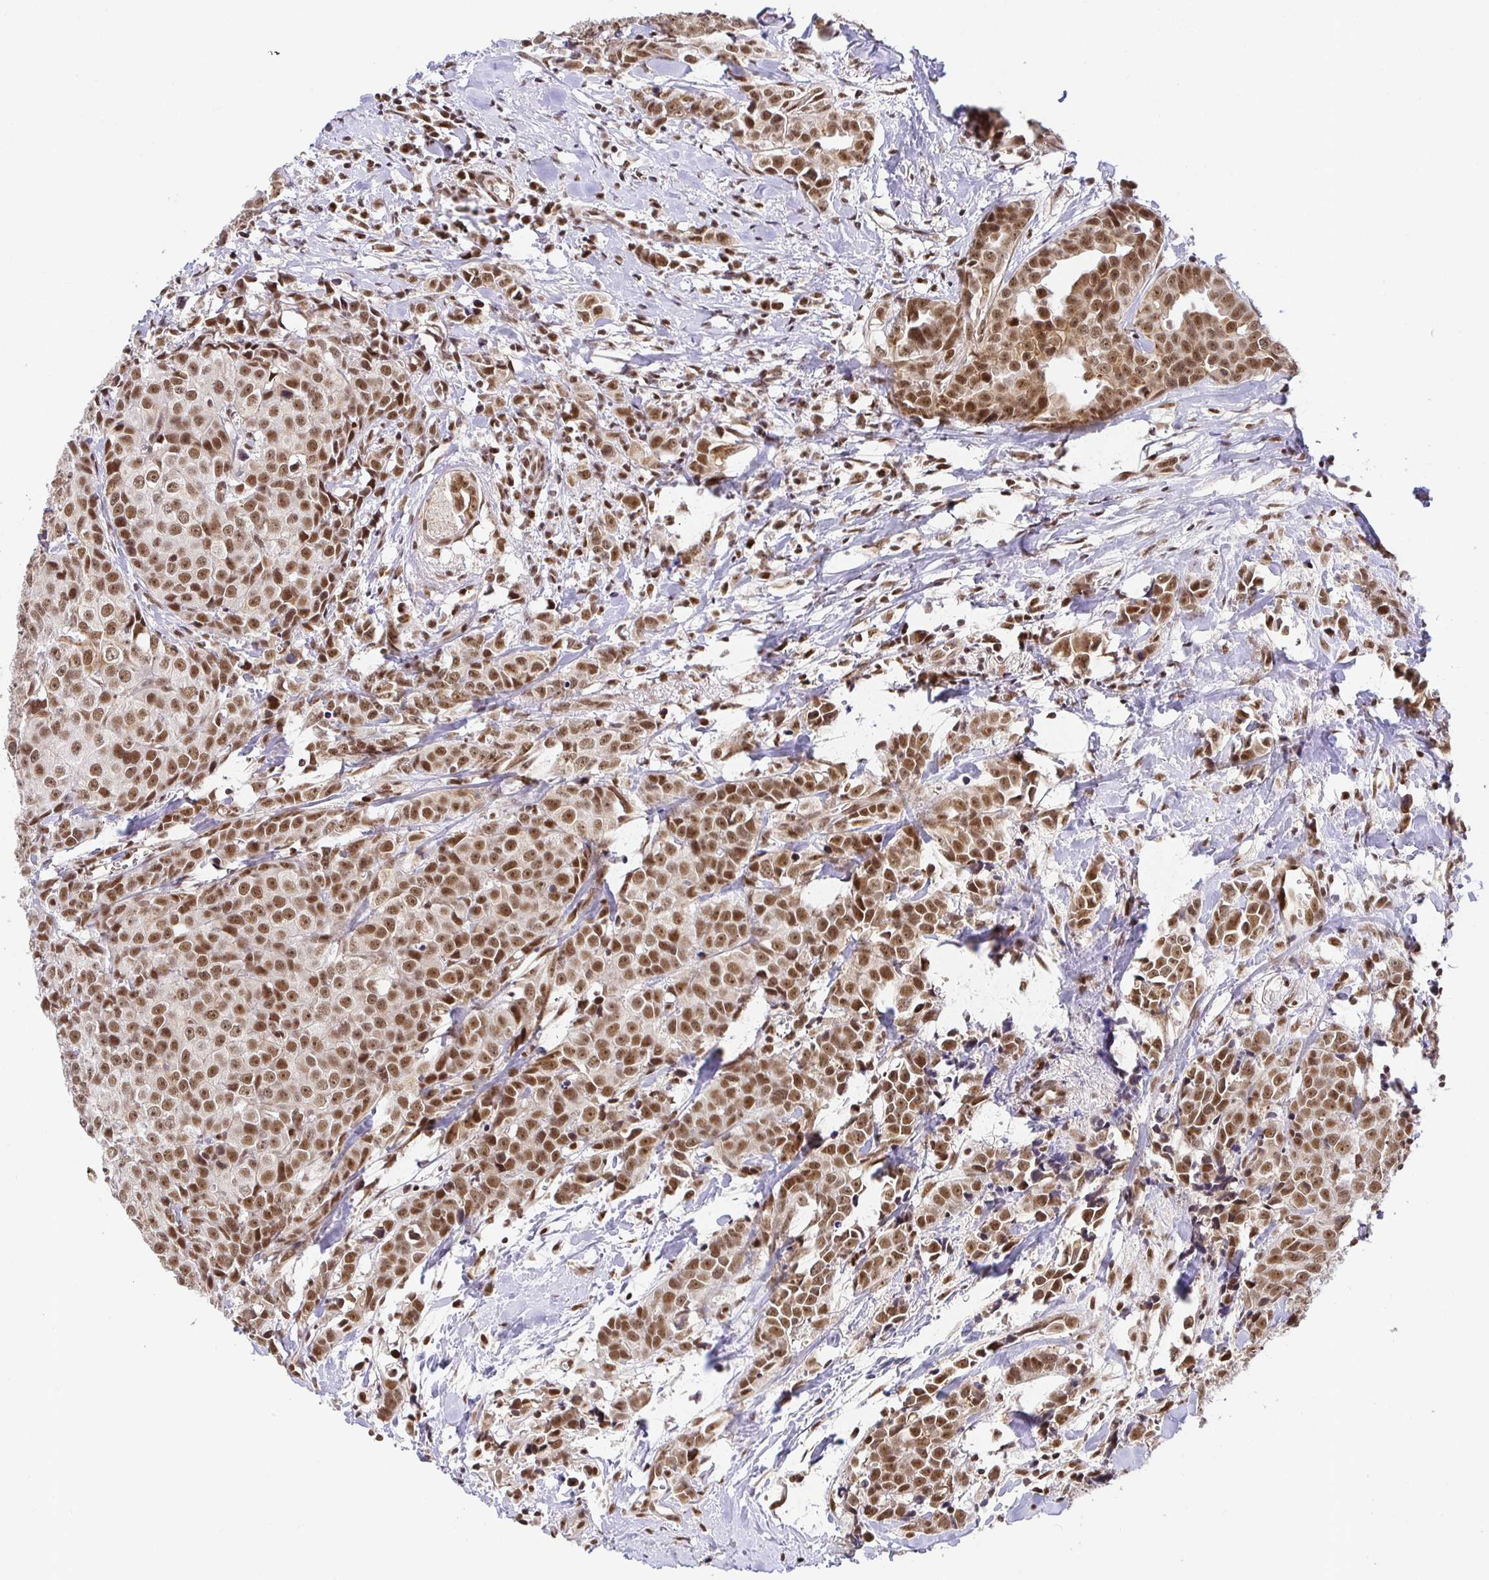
{"staining": {"intensity": "moderate", "quantity": ">75%", "location": "nuclear"}, "tissue": "breast cancer", "cell_type": "Tumor cells", "image_type": "cancer", "snomed": [{"axis": "morphology", "description": "Duct carcinoma"}, {"axis": "topography", "description": "Breast"}], "caption": "Protein expression analysis of intraductal carcinoma (breast) displays moderate nuclear expression in about >75% of tumor cells.", "gene": "USF1", "patient": {"sex": "female", "age": 80}}